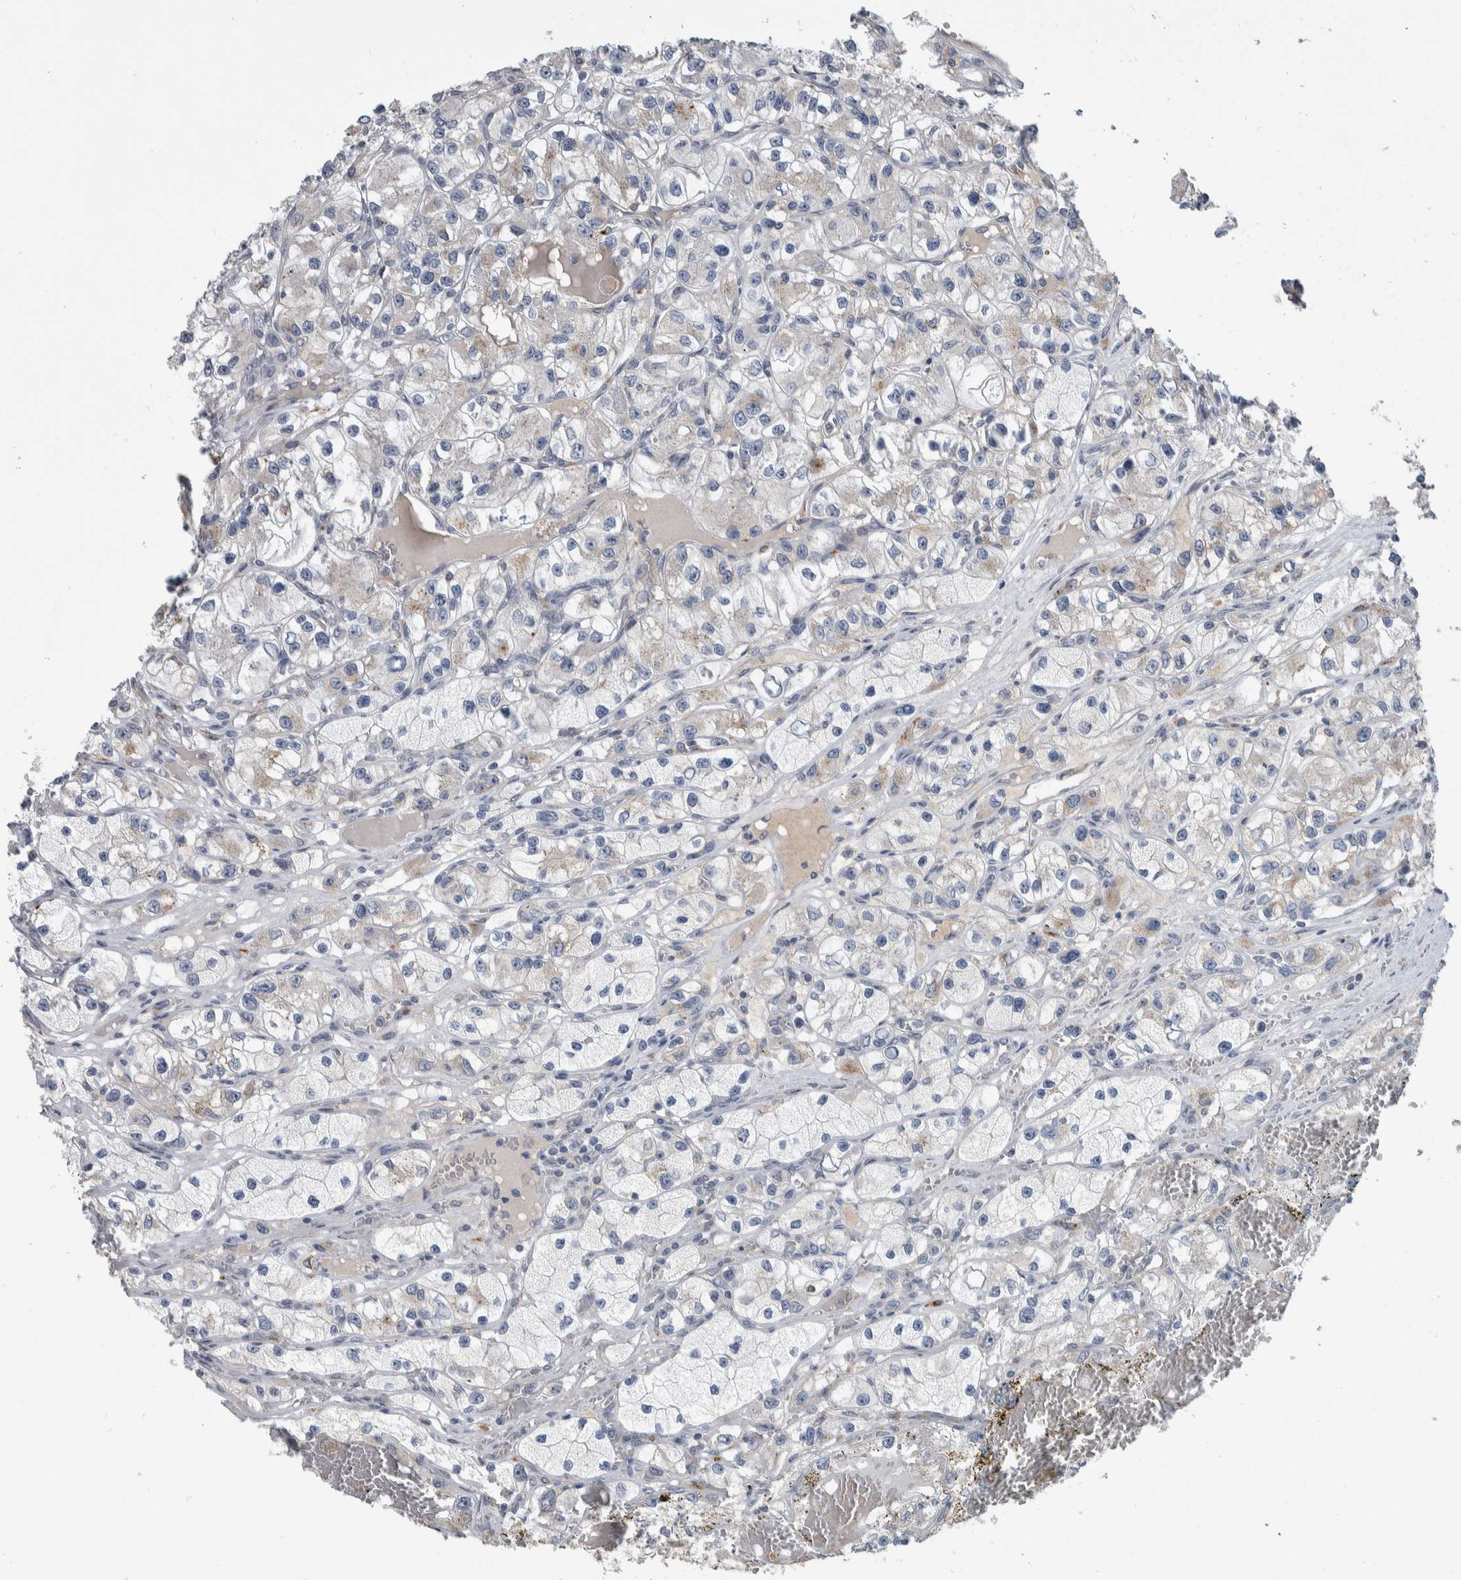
{"staining": {"intensity": "weak", "quantity": "<25%", "location": "cytoplasmic/membranous"}, "tissue": "renal cancer", "cell_type": "Tumor cells", "image_type": "cancer", "snomed": [{"axis": "morphology", "description": "Adenocarcinoma, NOS"}, {"axis": "topography", "description": "Kidney"}], "caption": "This image is of renal cancer (adenocarcinoma) stained with immunohistochemistry to label a protein in brown with the nuclei are counter-stained blue. There is no staining in tumor cells.", "gene": "FAM83G", "patient": {"sex": "female", "age": 57}}